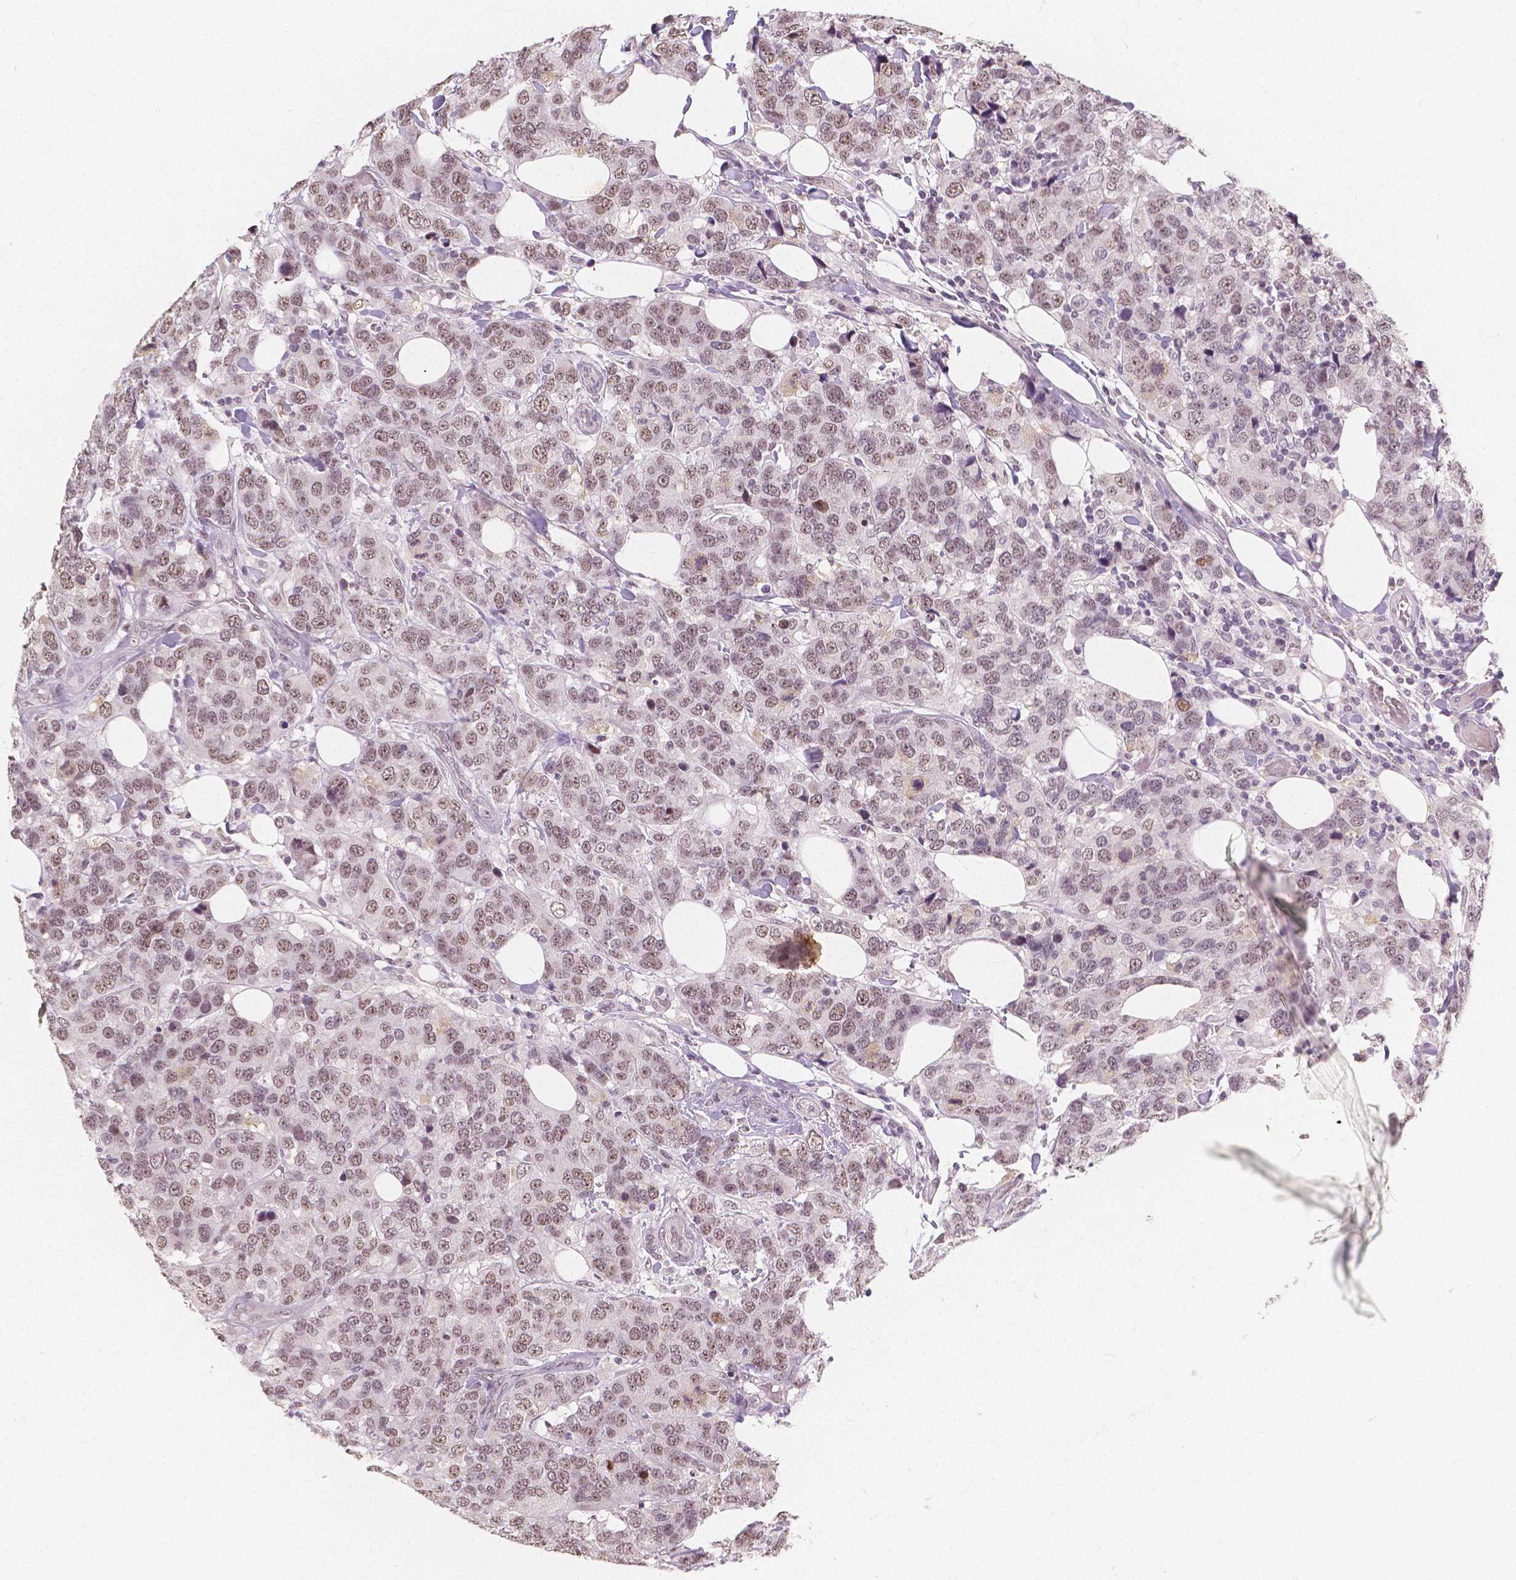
{"staining": {"intensity": "weak", "quantity": ">75%", "location": "nuclear"}, "tissue": "breast cancer", "cell_type": "Tumor cells", "image_type": "cancer", "snomed": [{"axis": "morphology", "description": "Lobular carcinoma"}, {"axis": "topography", "description": "Breast"}], "caption": "Immunohistochemistry (IHC) staining of breast cancer, which shows low levels of weak nuclear staining in approximately >75% of tumor cells indicating weak nuclear protein staining. The staining was performed using DAB (3,3'-diaminobenzidine) (brown) for protein detection and nuclei were counterstained in hematoxylin (blue).", "gene": "NOLC1", "patient": {"sex": "female", "age": 59}}